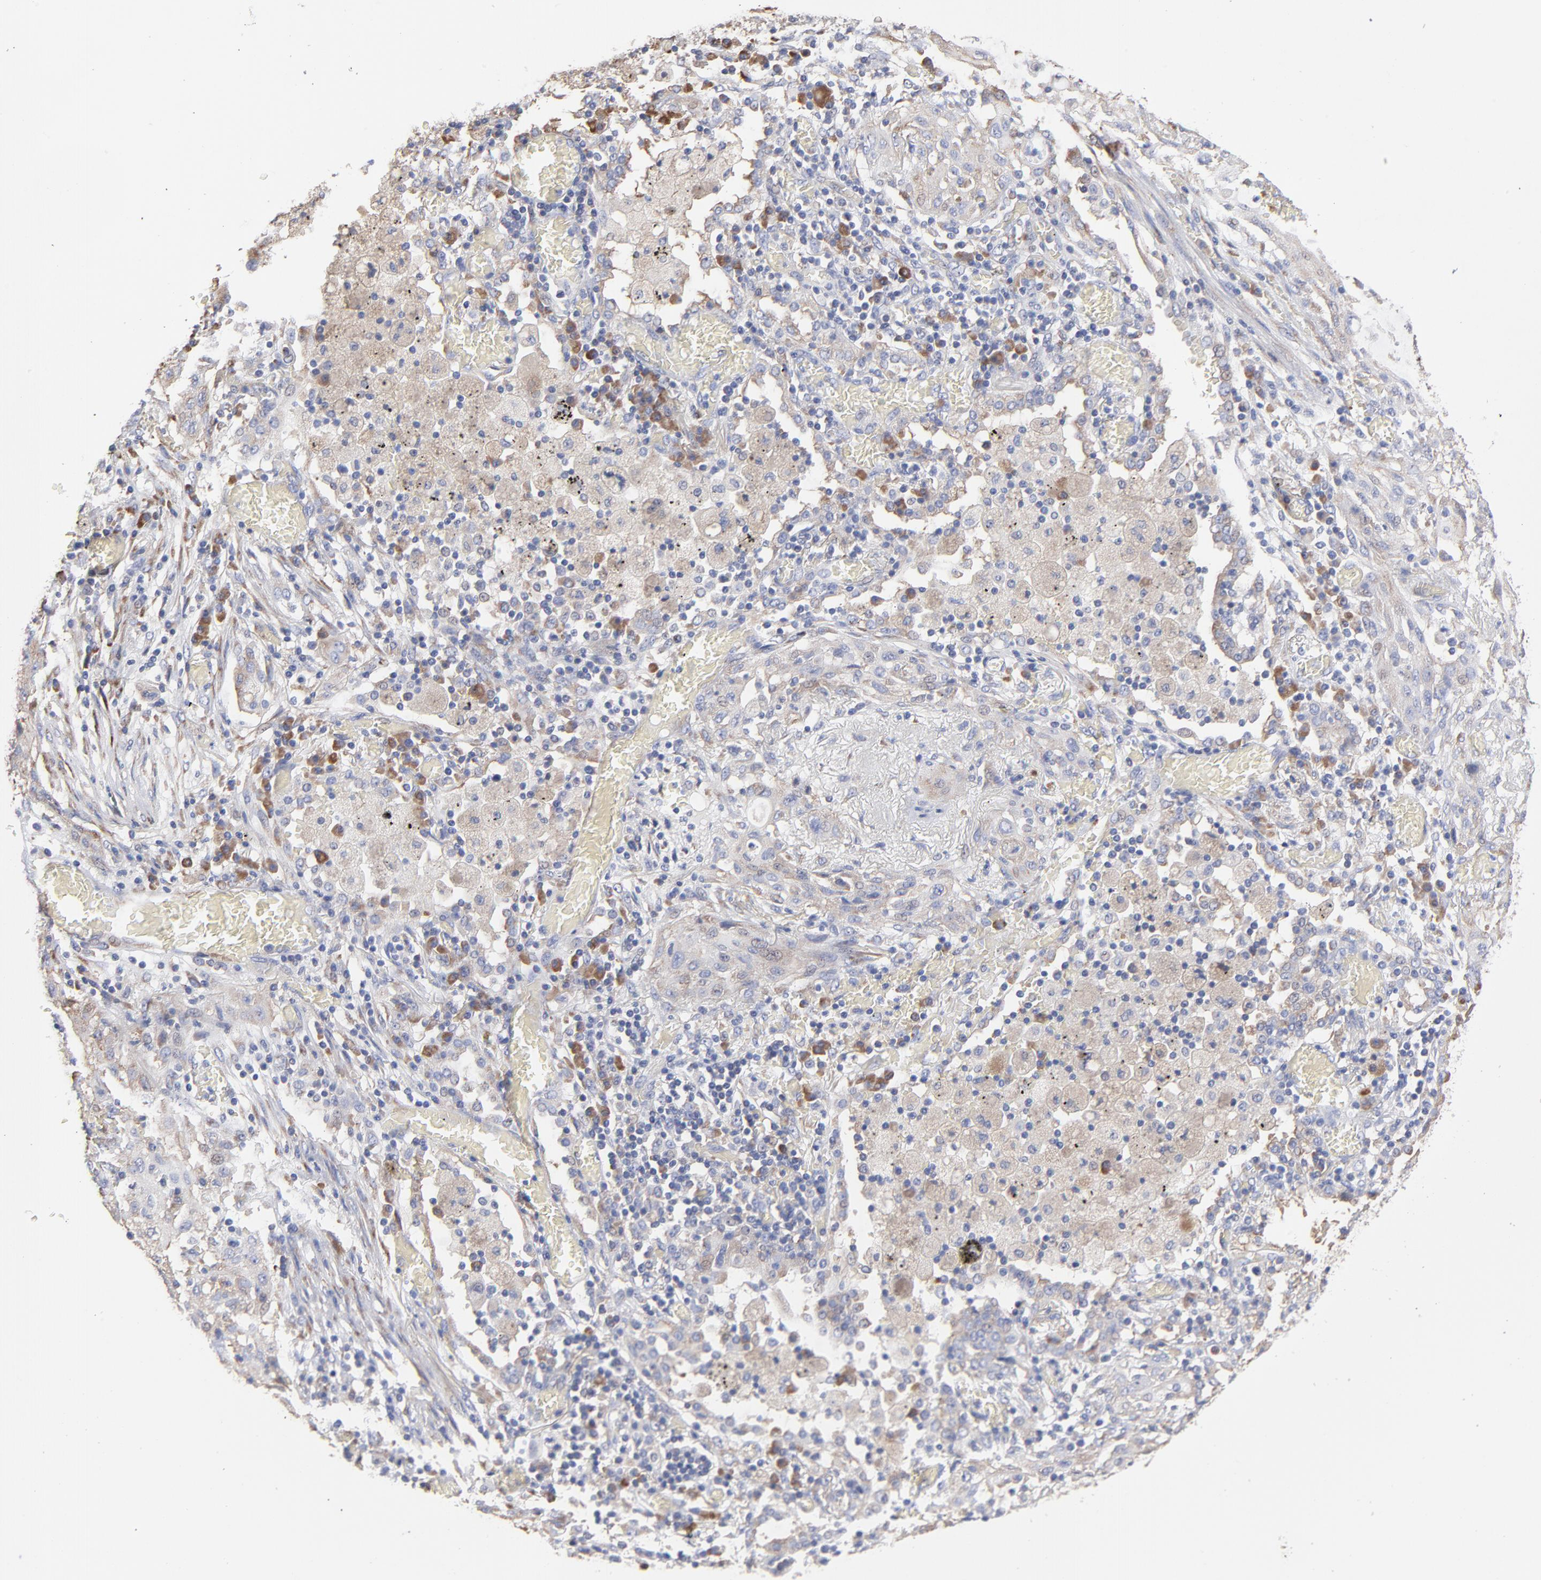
{"staining": {"intensity": "weak", "quantity": ">75%", "location": "cytoplasmic/membranous"}, "tissue": "lung cancer", "cell_type": "Tumor cells", "image_type": "cancer", "snomed": [{"axis": "morphology", "description": "Squamous cell carcinoma, NOS"}, {"axis": "topography", "description": "Lung"}], "caption": "Immunohistochemistry (DAB (3,3'-diaminobenzidine)) staining of human lung cancer (squamous cell carcinoma) displays weak cytoplasmic/membranous protein expression in about >75% of tumor cells. (DAB IHC with brightfield microscopy, high magnification).", "gene": "RPL3", "patient": {"sex": "female", "age": 47}}